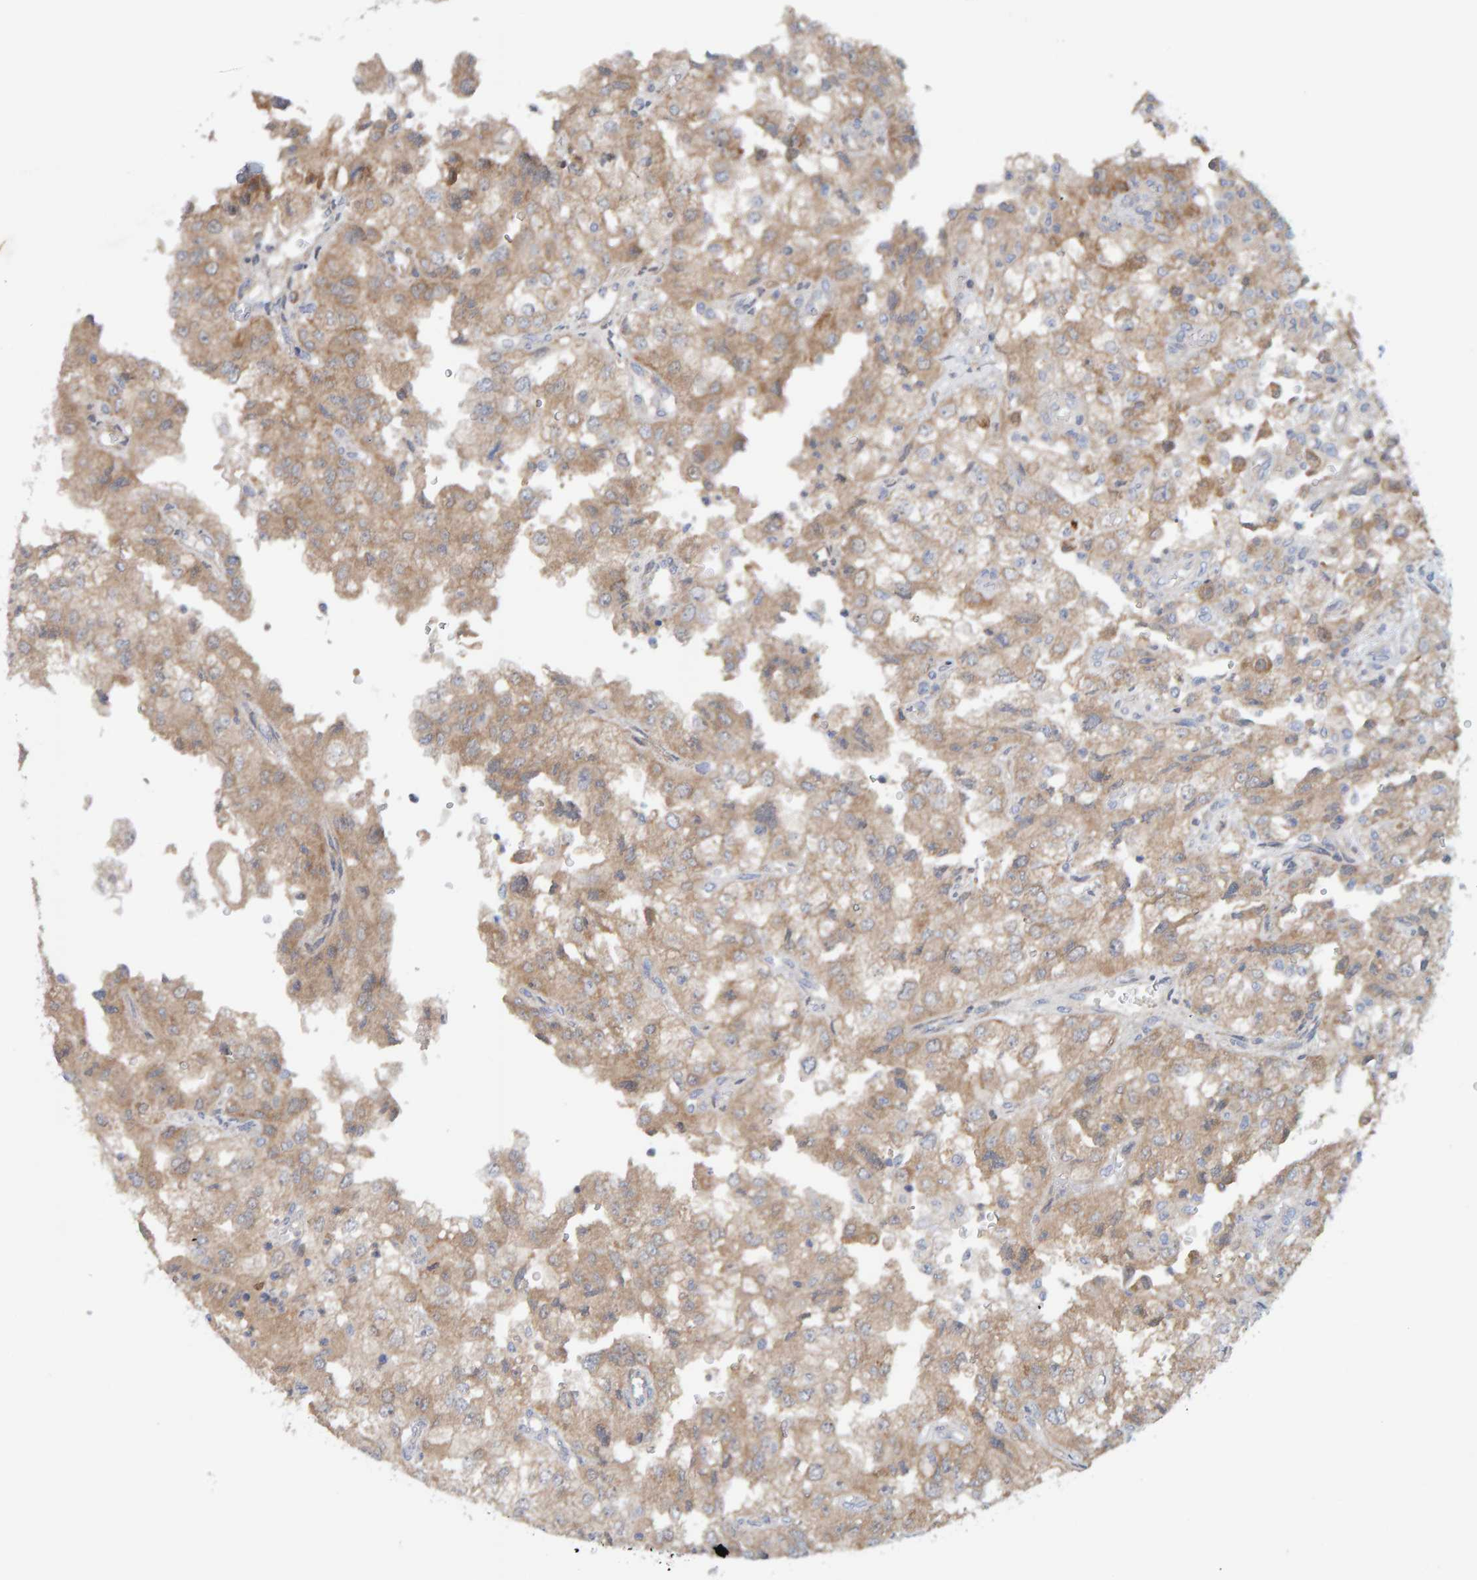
{"staining": {"intensity": "weak", "quantity": "25%-75%", "location": "cytoplasmic/membranous"}, "tissue": "renal cancer", "cell_type": "Tumor cells", "image_type": "cancer", "snomed": [{"axis": "morphology", "description": "Adenocarcinoma, NOS"}, {"axis": "topography", "description": "Kidney"}], "caption": "A histopathology image of human renal adenocarcinoma stained for a protein displays weak cytoplasmic/membranous brown staining in tumor cells.", "gene": "TATDN1", "patient": {"sex": "female", "age": 54}}